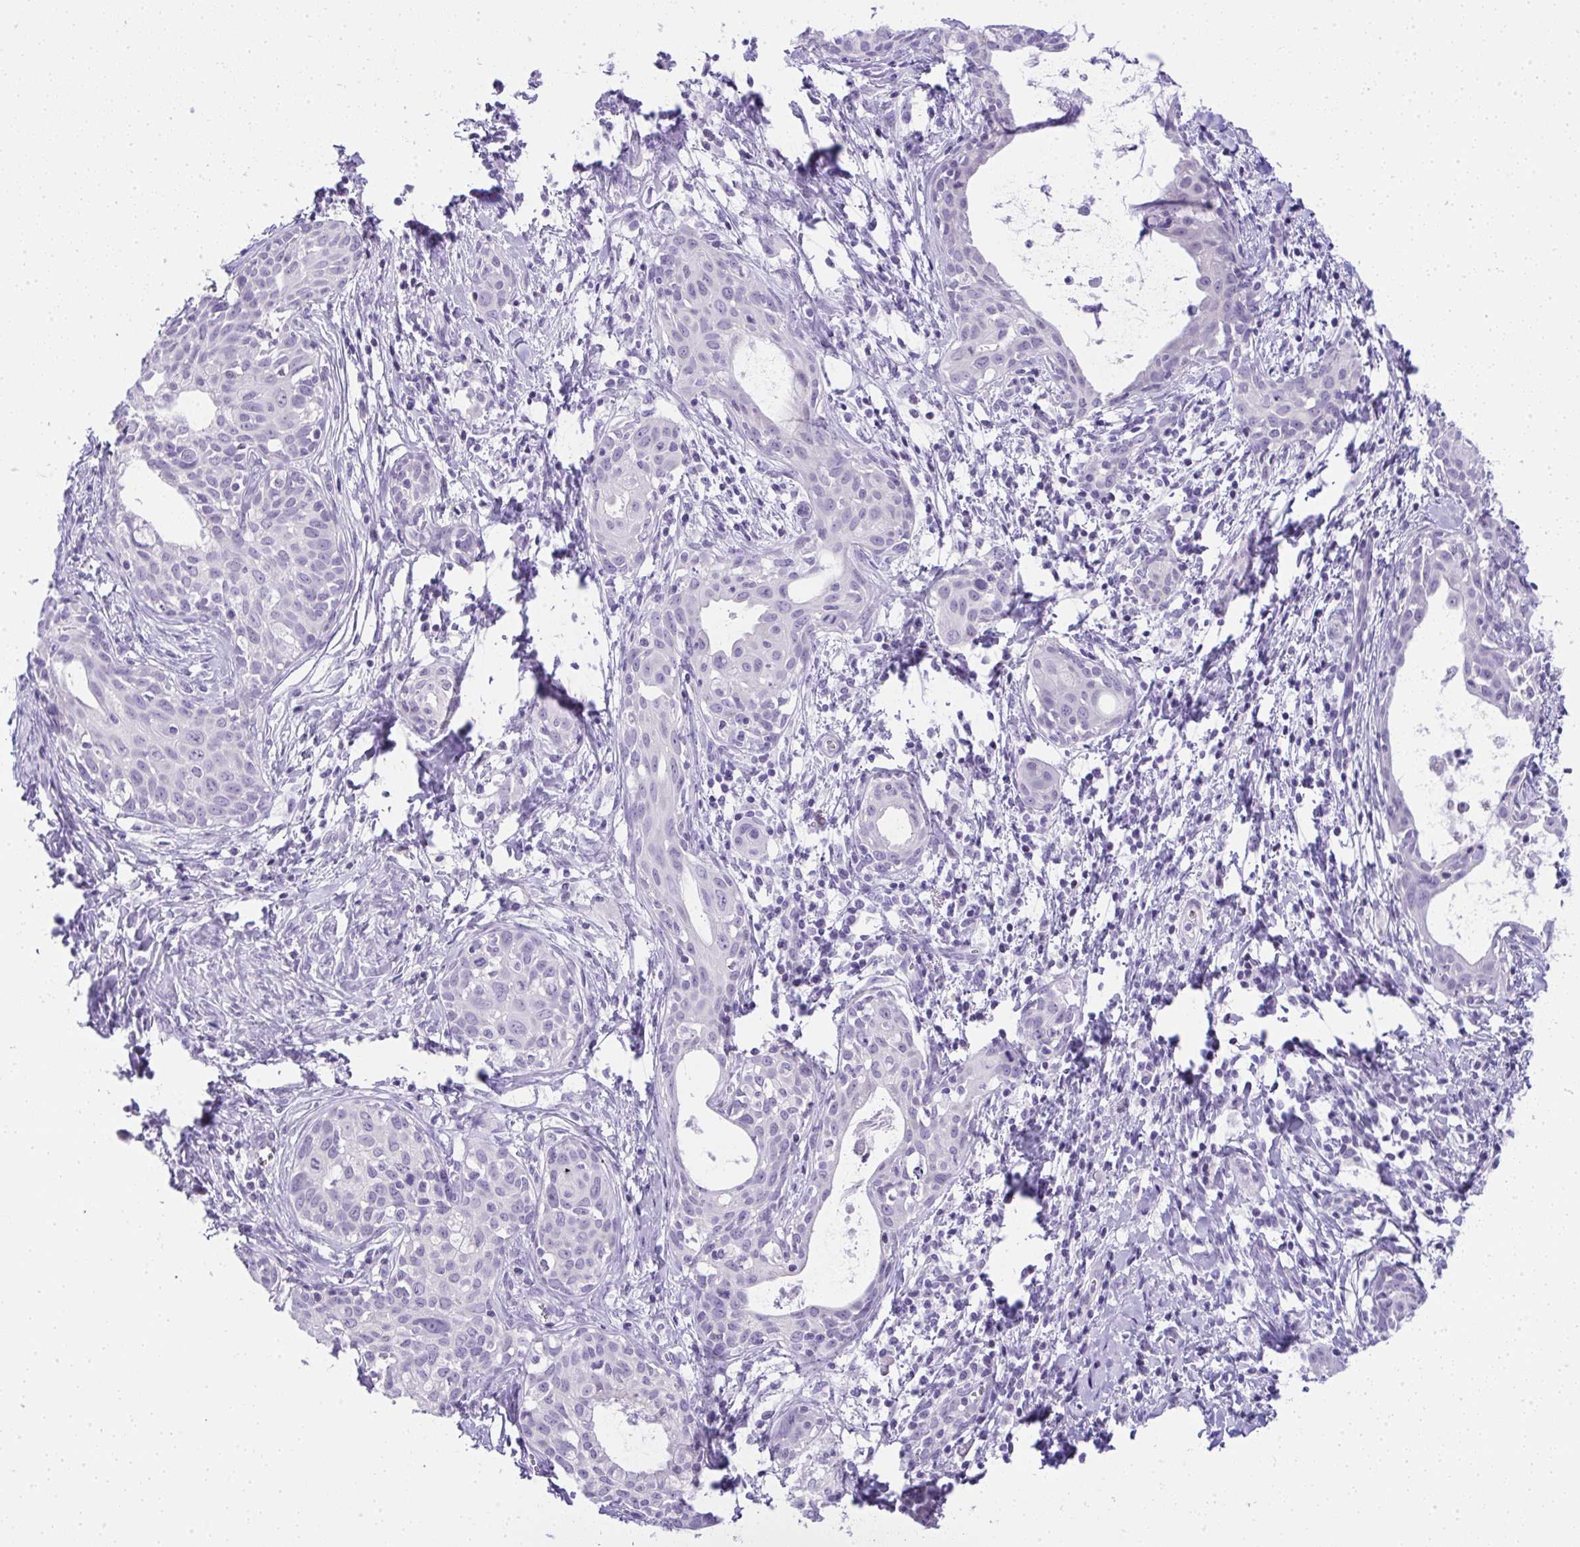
{"staining": {"intensity": "negative", "quantity": "none", "location": "none"}, "tissue": "cervical cancer", "cell_type": "Tumor cells", "image_type": "cancer", "snomed": [{"axis": "morphology", "description": "Squamous cell carcinoma, NOS"}, {"axis": "topography", "description": "Cervix"}], "caption": "Cervical cancer was stained to show a protein in brown. There is no significant expression in tumor cells. The staining is performed using DAB brown chromogen with nuclei counter-stained in using hematoxylin.", "gene": "RNF183", "patient": {"sex": "female", "age": 52}}